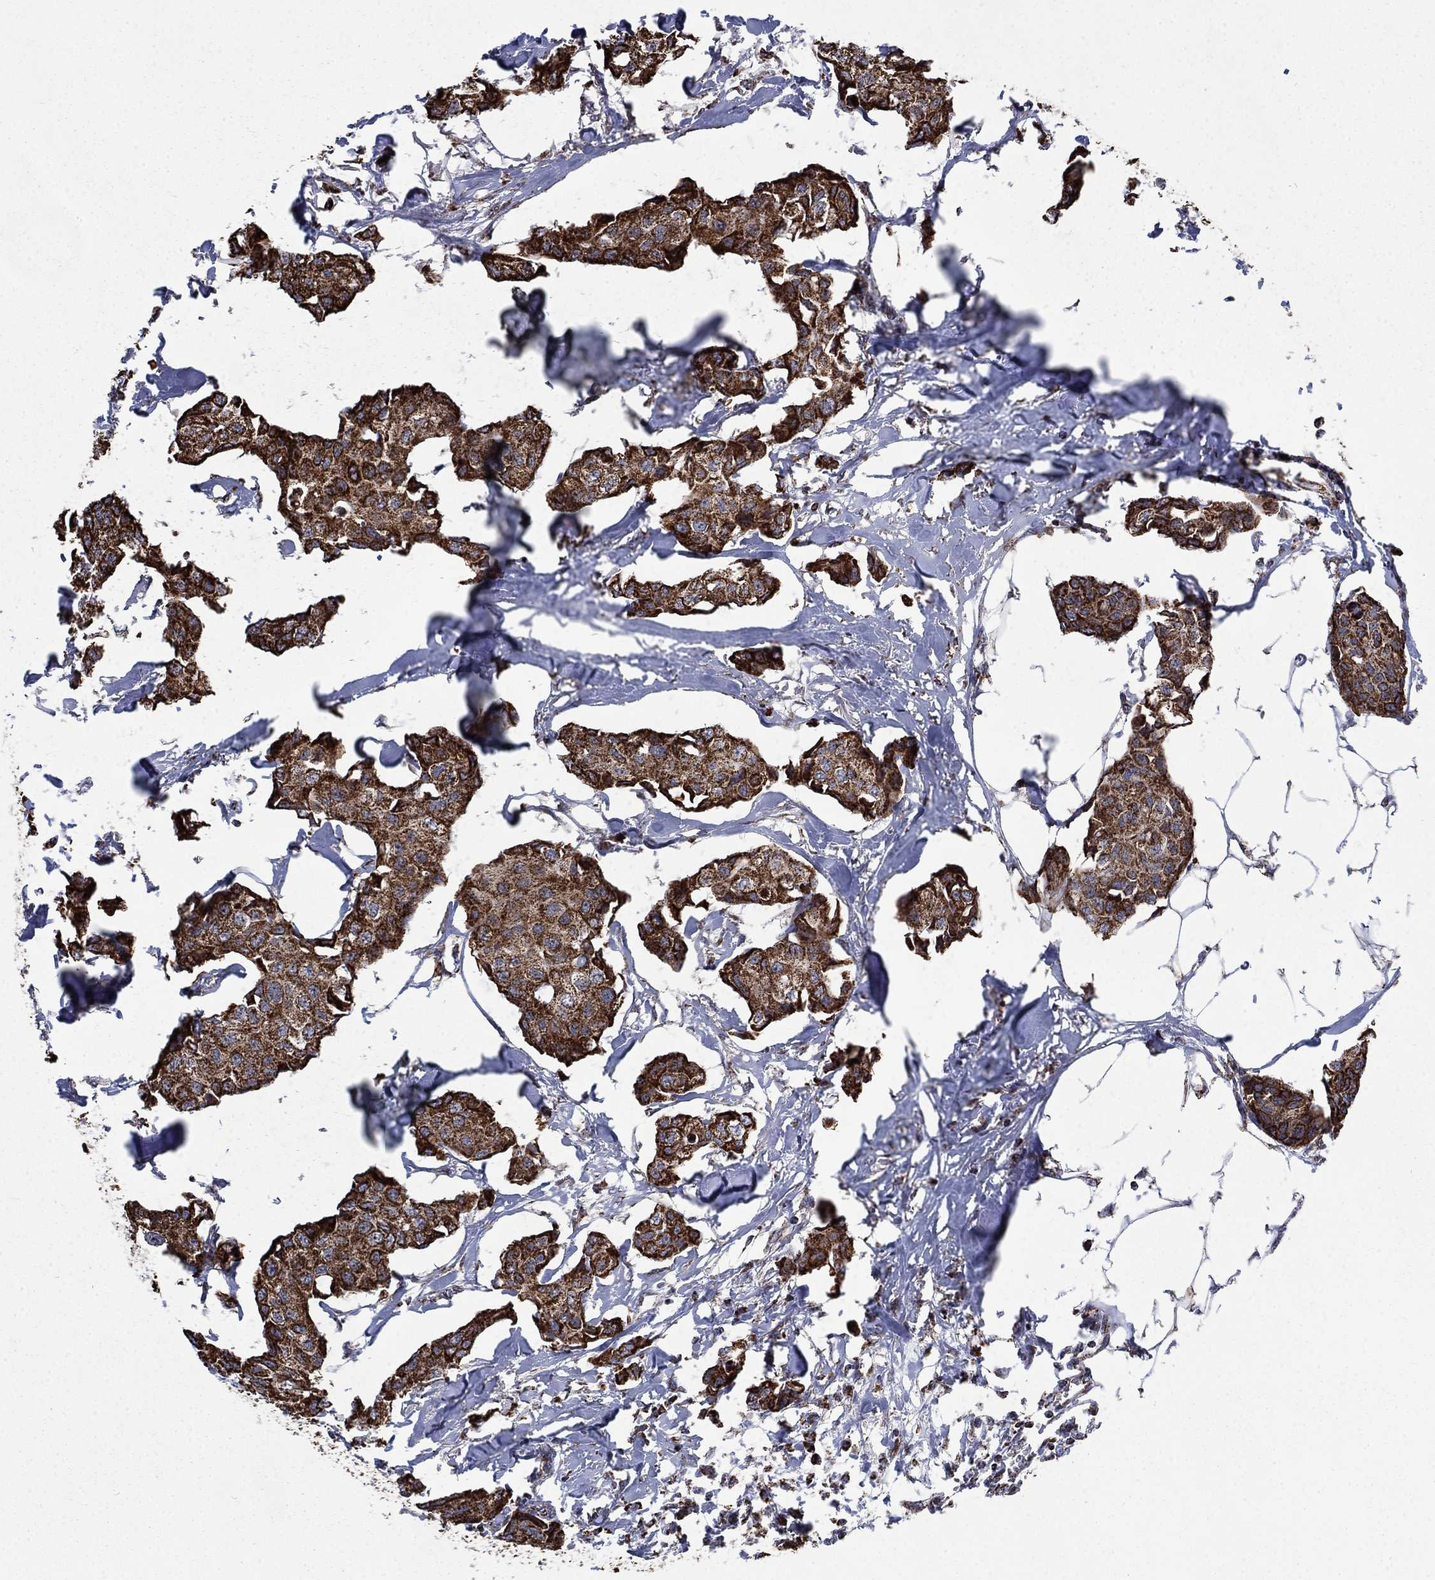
{"staining": {"intensity": "strong", "quantity": ">75%", "location": "cytoplasmic/membranous"}, "tissue": "breast cancer", "cell_type": "Tumor cells", "image_type": "cancer", "snomed": [{"axis": "morphology", "description": "Duct carcinoma"}, {"axis": "topography", "description": "Breast"}], "caption": "Protein positivity by immunohistochemistry (IHC) exhibits strong cytoplasmic/membranous positivity in about >75% of tumor cells in intraductal carcinoma (breast).", "gene": "MOAP1", "patient": {"sex": "female", "age": 80}}